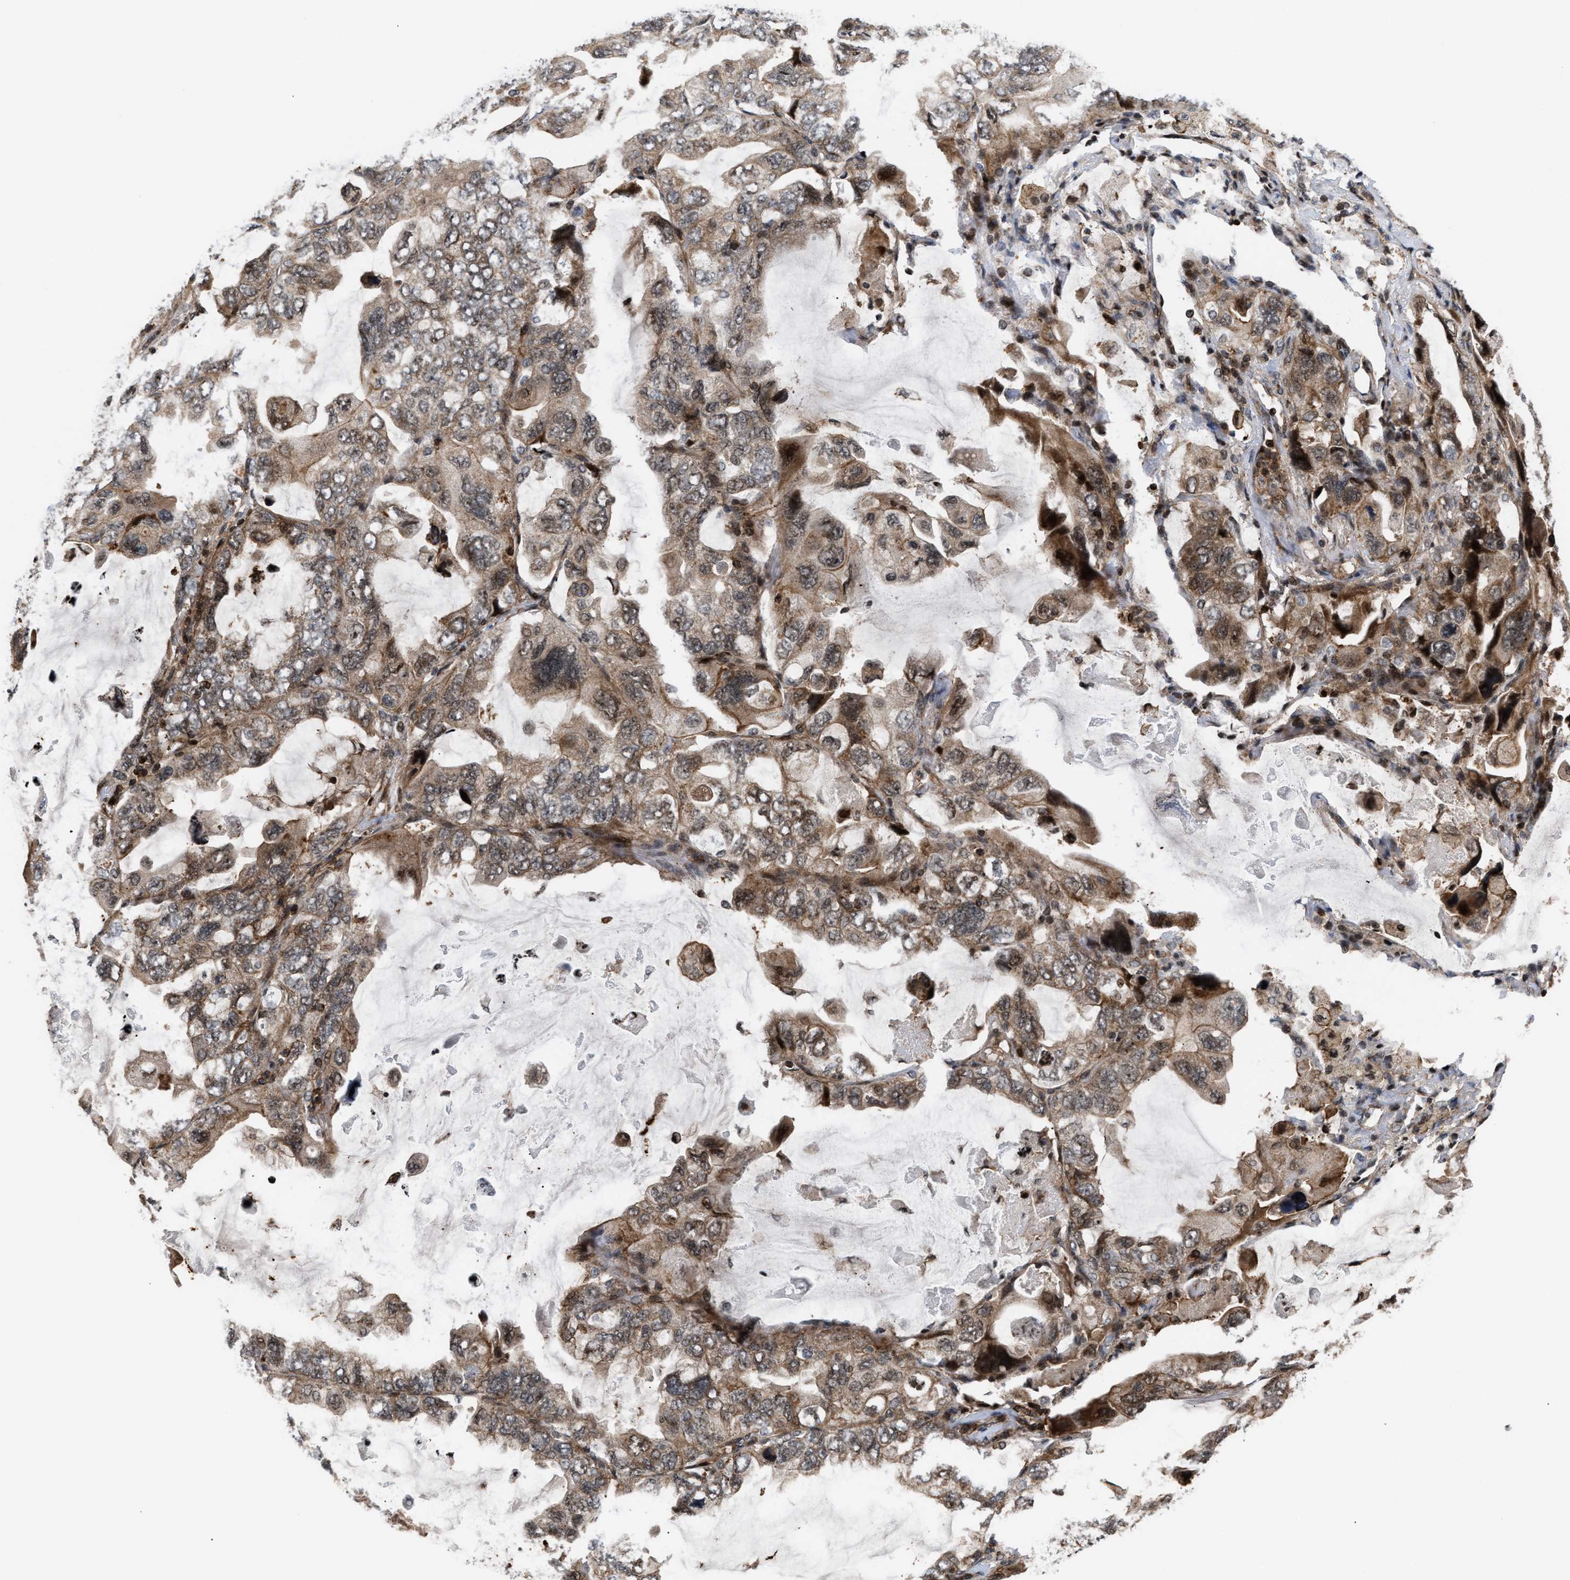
{"staining": {"intensity": "moderate", "quantity": ">75%", "location": "cytoplasmic/membranous,nuclear"}, "tissue": "lung cancer", "cell_type": "Tumor cells", "image_type": "cancer", "snomed": [{"axis": "morphology", "description": "Squamous cell carcinoma, NOS"}, {"axis": "topography", "description": "Lung"}], "caption": "A brown stain highlights moderate cytoplasmic/membranous and nuclear staining of a protein in human lung squamous cell carcinoma tumor cells. The staining is performed using DAB (3,3'-diaminobenzidine) brown chromogen to label protein expression. The nuclei are counter-stained blue using hematoxylin.", "gene": "STAU2", "patient": {"sex": "female", "age": 73}}